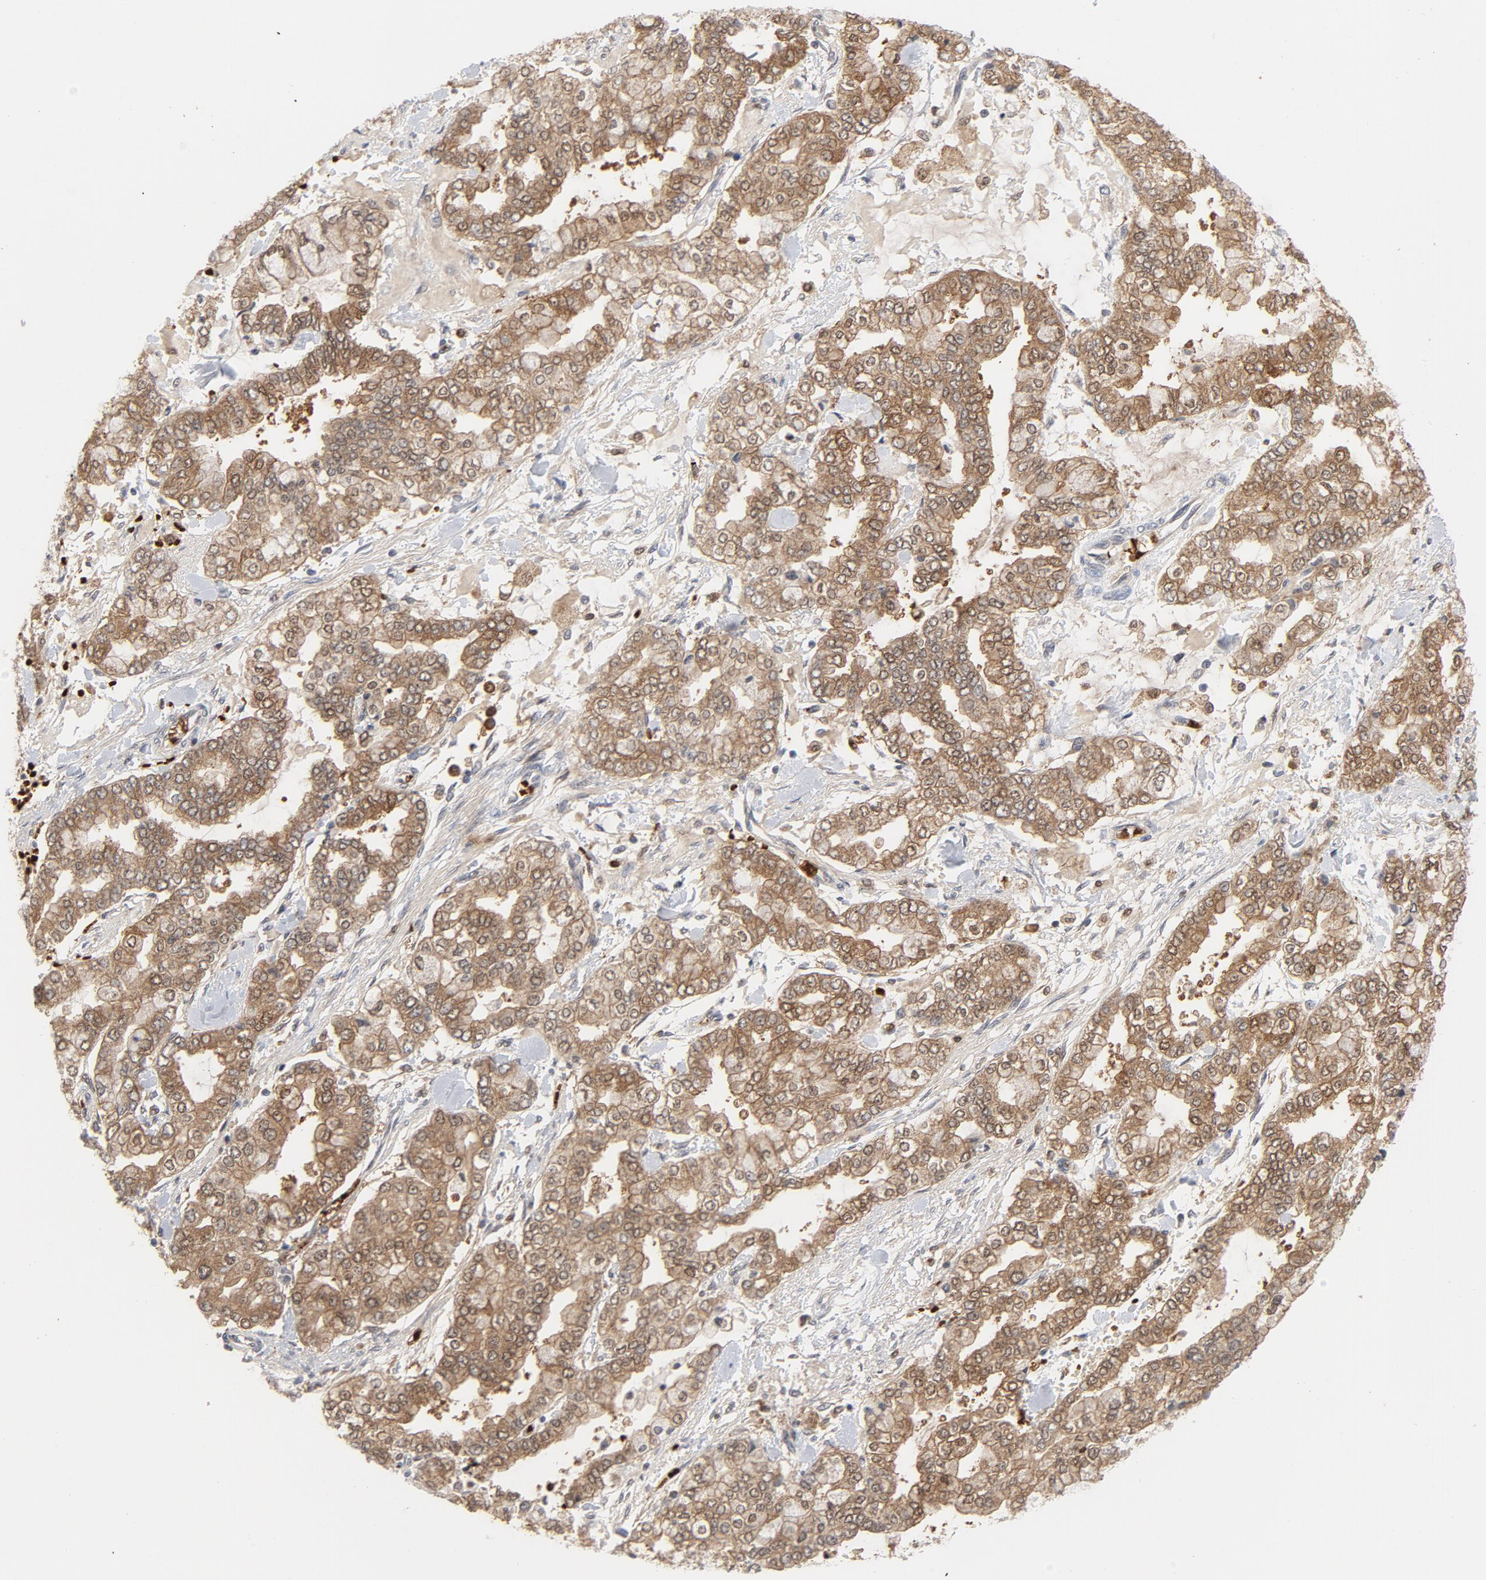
{"staining": {"intensity": "moderate", "quantity": ">75%", "location": "cytoplasmic/membranous"}, "tissue": "stomach cancer", "cell_type": "Tumor cells", "image_type": "cancer", "snomed": [{"axis": "morphology", "description": "Normal tissue, NOS"}, {"axis": "morphology", "description": "Adenocarcinoma, NOS"}, {"axis": "topography", "description": "Stomach, upper"}, {"axis": "topography", "description": "Stomach"}], "caption": "Approximately >75% of tumor cells in adenocarcinoma (stomach) display moderate cytoplasmic/membranous protein positivity as visualized by brown immunohistochemical staining.", "gene": "PRDX1", "patient": {"sex": "male", "age": 76}}